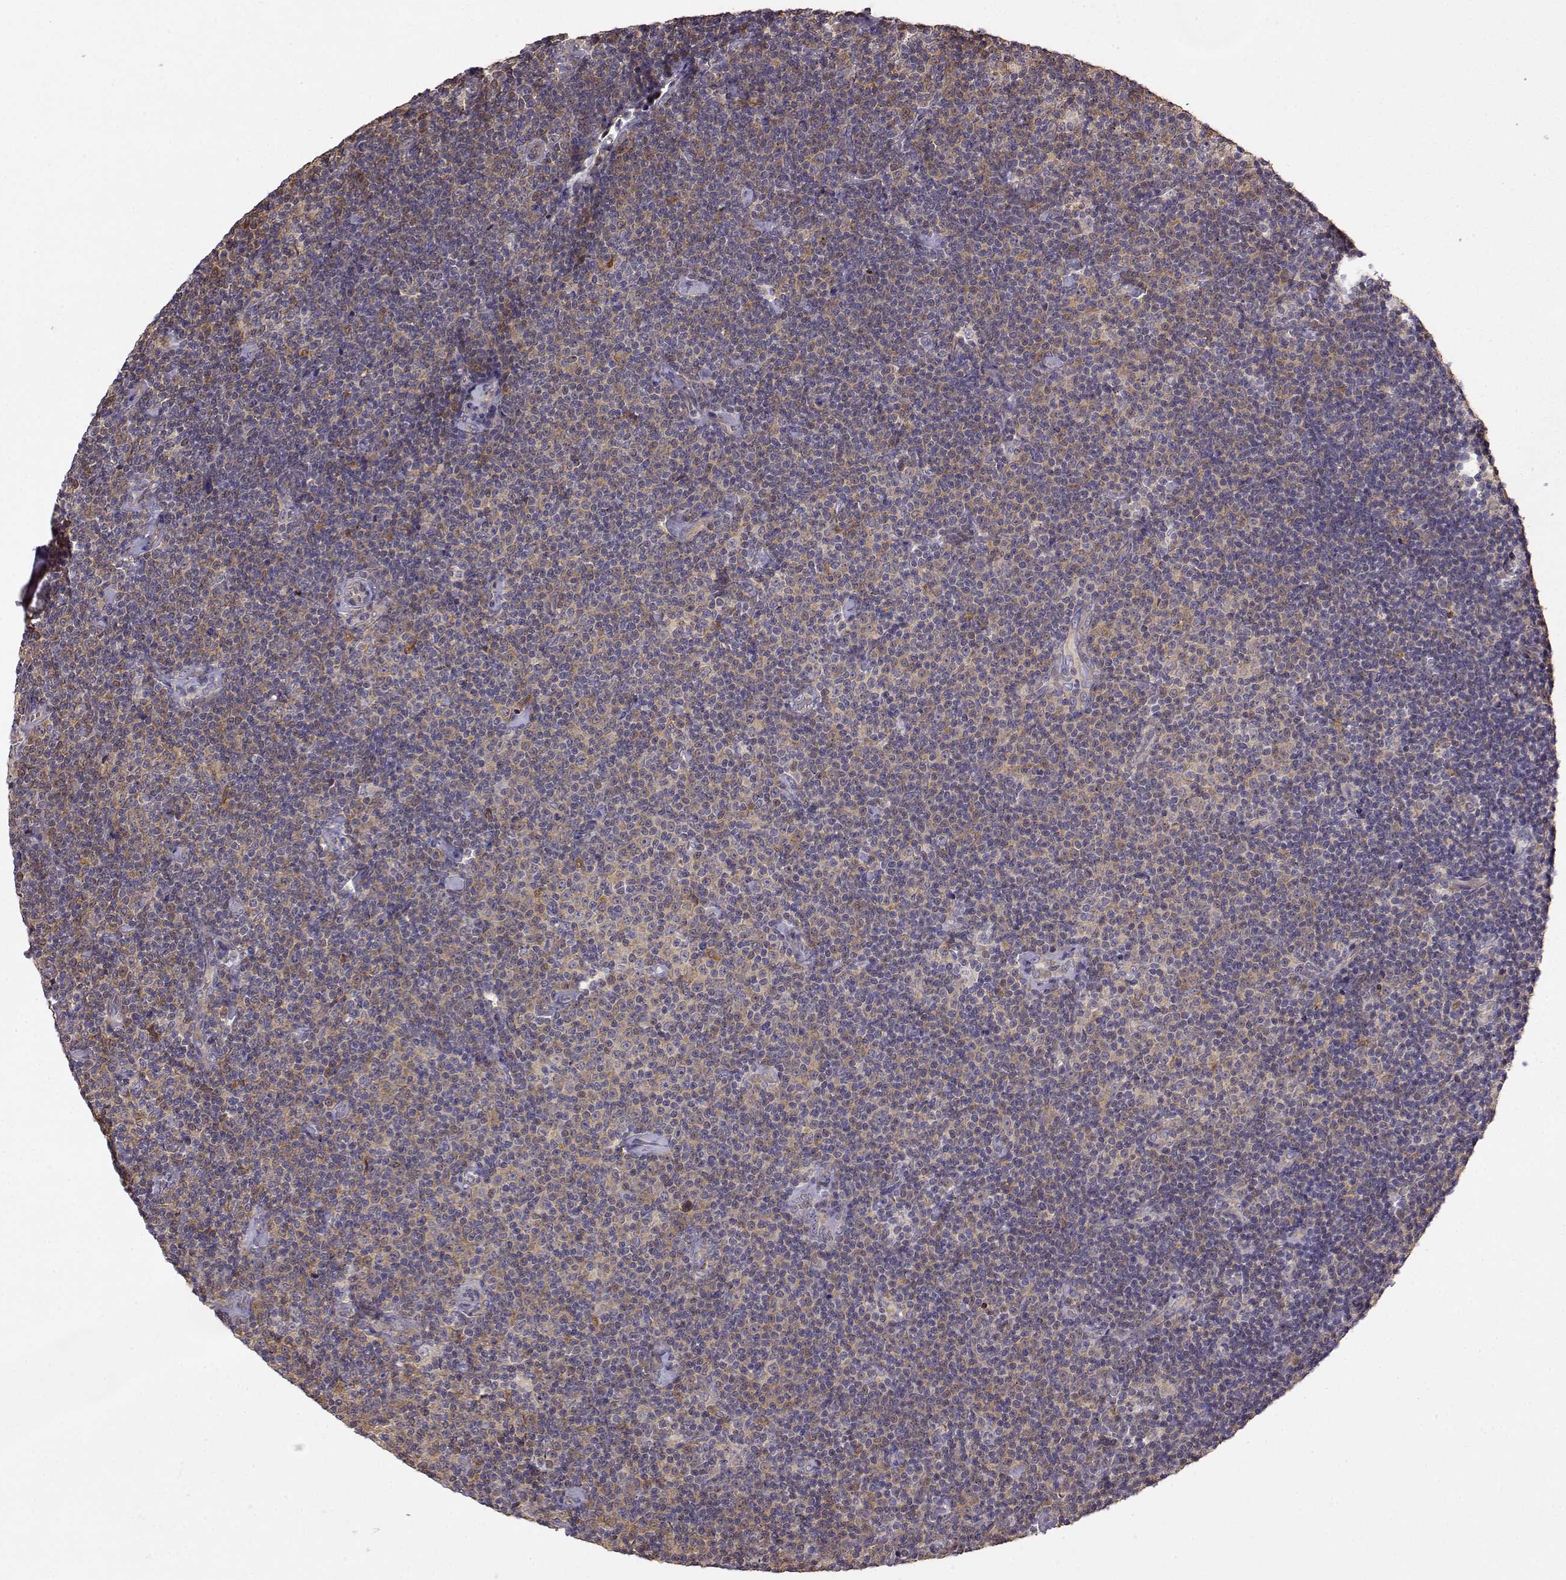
{"staining": {"intensity": "weak", "quantity": "25%-75%", "location": "cytoplasmic/membranous"}, "tissue": "lymphoma", "cell_type": "Tumor cells", "image_type": "cancer", "snomed": [{"axis": "morphology", "description": "Malignant lymphoma, non-Hodgkin's type, Low grade"}, {"axis": "topography", "description": "Lymph node"}], "caption": "Lymphoma was stained to show a protein in brown. There is low levels of weak cytoplasmic/membranous expression in about 25%-75% of tumor cells. (DAB (3,3'-diaminobenzidine) = brown stain, brightfield microscopy at high magnification).", "gene": "CRIM1", "patient": {"sex": "male", "age": 81}}